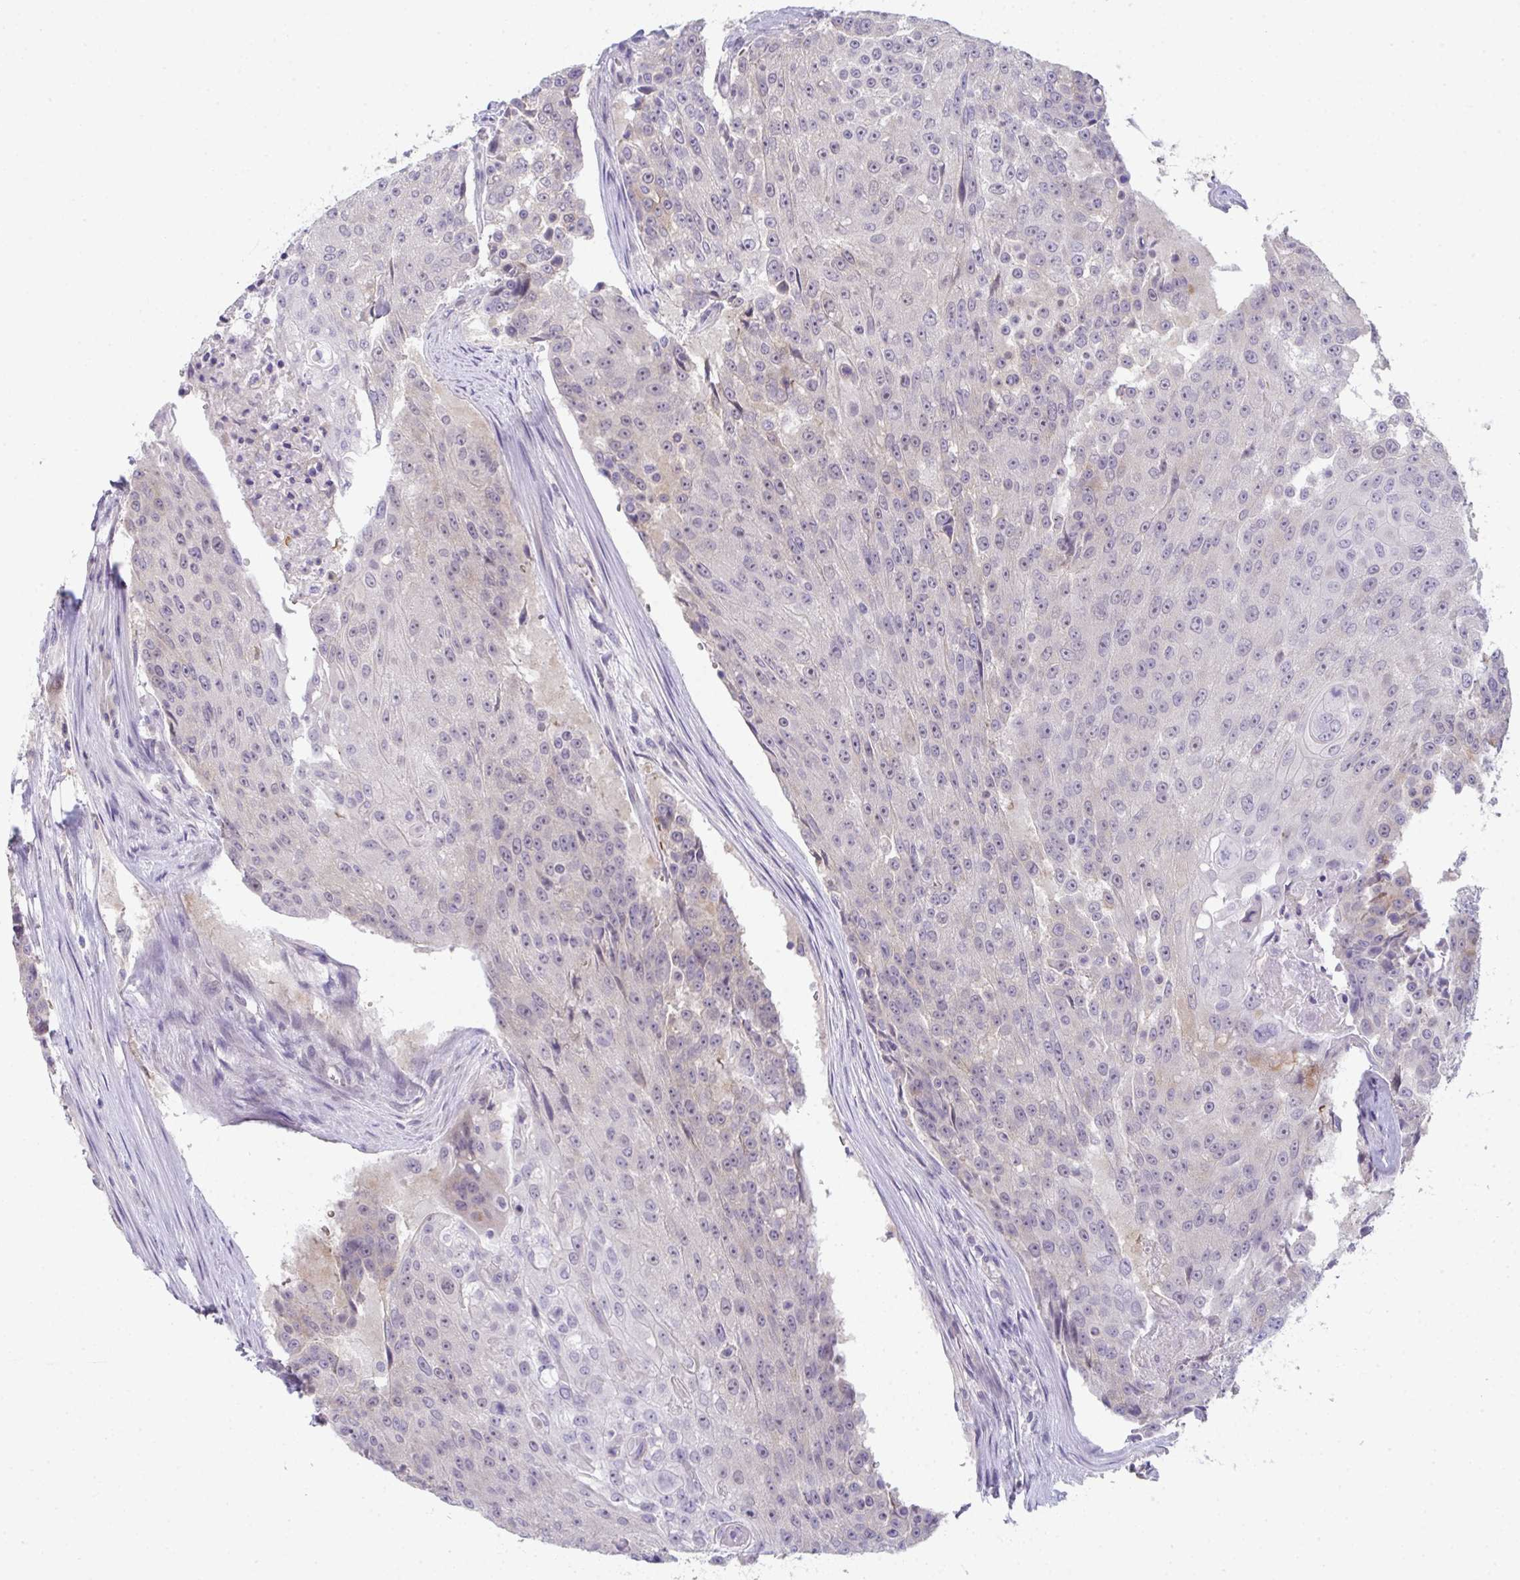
{"staining": {"intensity": "weak", "quantity": "25%-75%", "location": "cytoplasmic/membranous,nuclear"}, "tissue": "urothelial cancer", "cell_type": "Tumor cells", "image_type": "cancer", "snomed": [{"axis": "morphology", "description": "Urothelial carcinoma, High grade"}, {"axis": "topography", "description": "Urinary bladder"}], "caption": "Immunohistochemical staining of human urothelial cancer displays weak cytoplasmic/membranous and nuclear protein expression in approximately 25%-75% of tumor cells.", "gene": "RIOK1", "patient": {"sex": "female", "age": 63}}